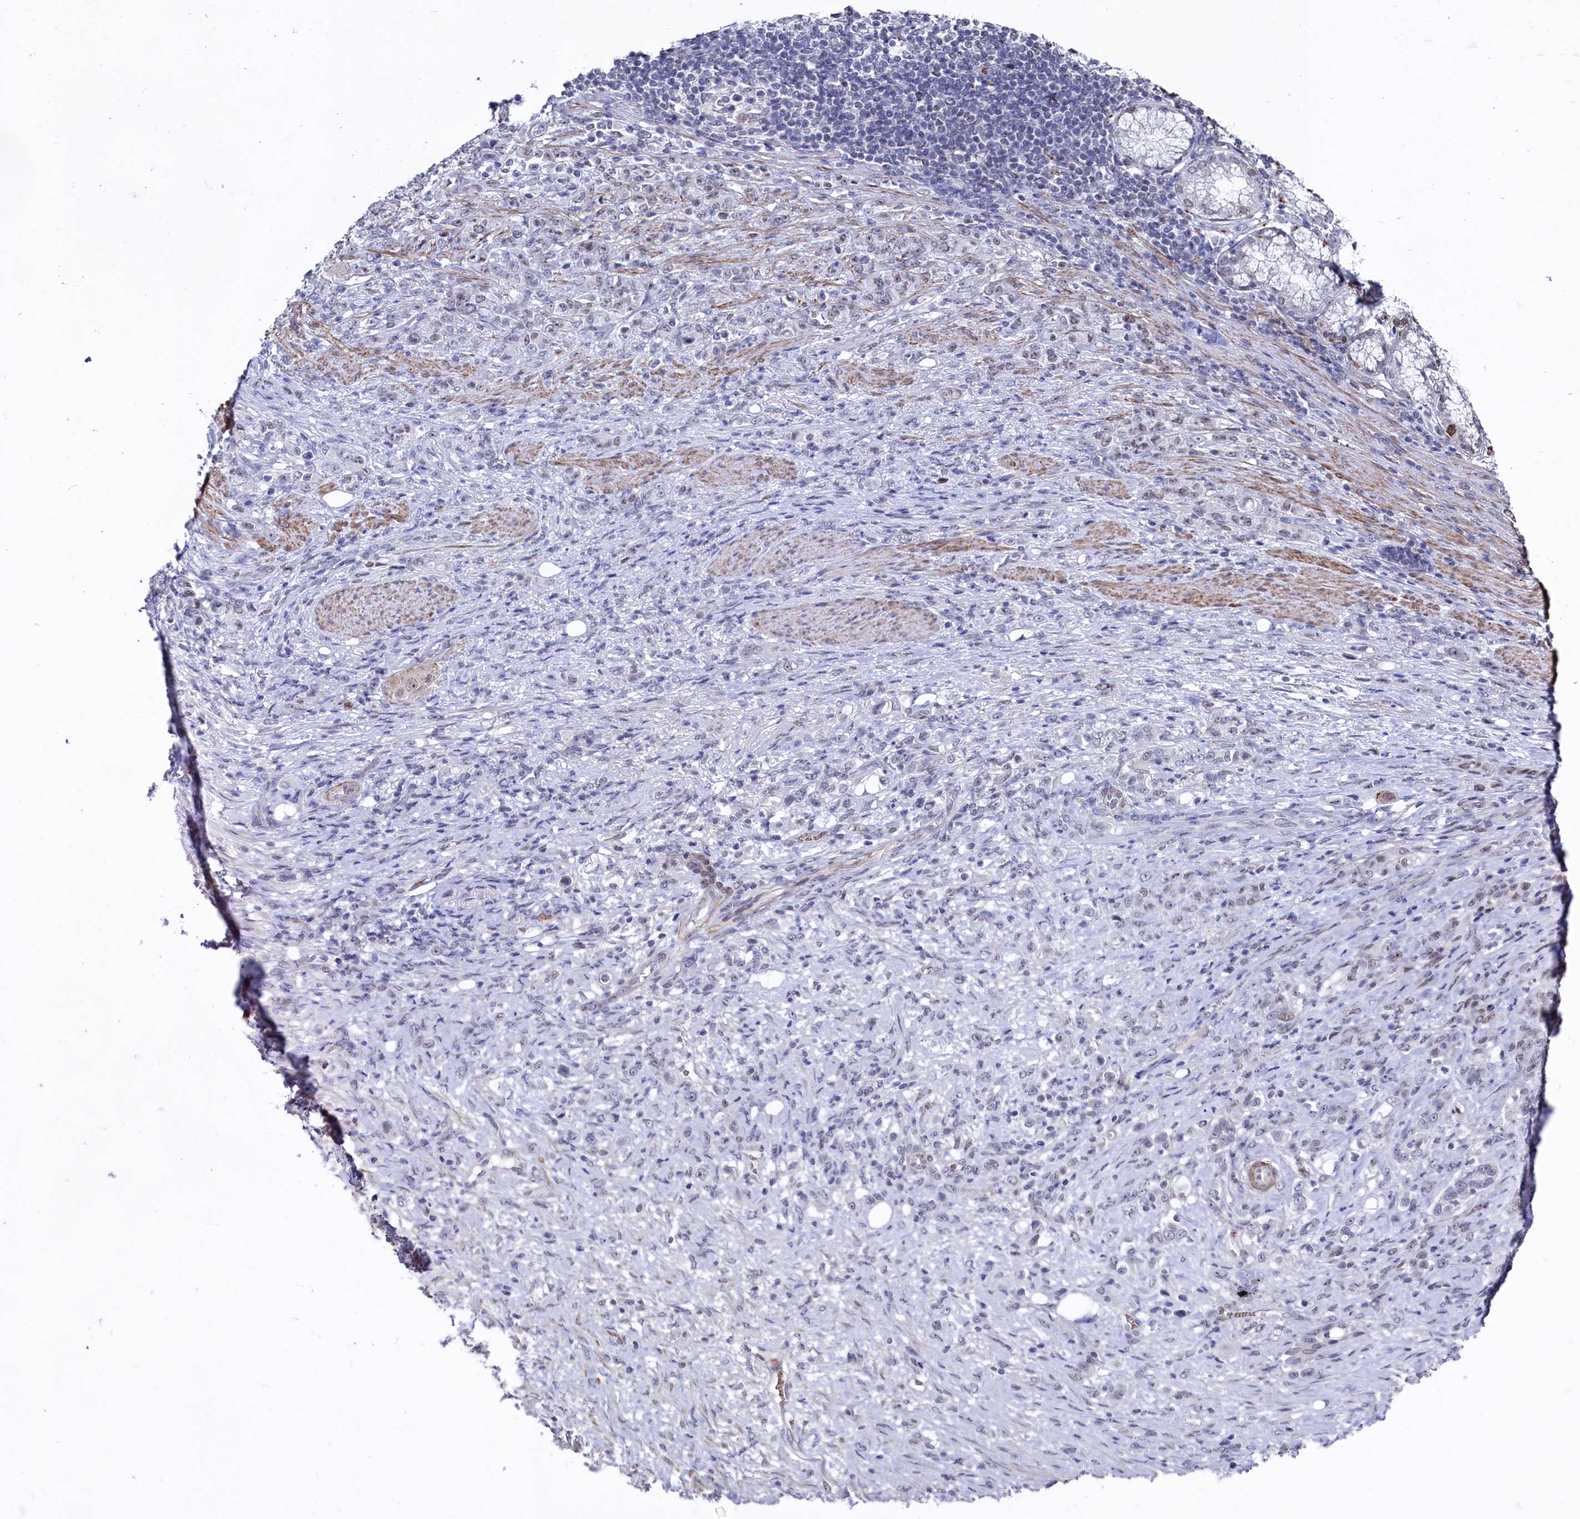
{"staining": {"intensity": "negative", "quantity": "none", "location": "none"}, "tissue": "stomach cancer", "cell_type": "Tumor cells", "image_type": "cancer", "snomed": [{"axis": "morphology", "description": "Adenocarcinoma, NOS"}, {"axis": "topography", "description": "Stomach"}], "caption": "Immunohistochemistry (IHC) image of stomach adenocarcinoma stained for a protein (brown), which demonstrates no expression in tumor cells.", "gene": "TIGD4", "patient": {"sex": "female", "age": 79}}